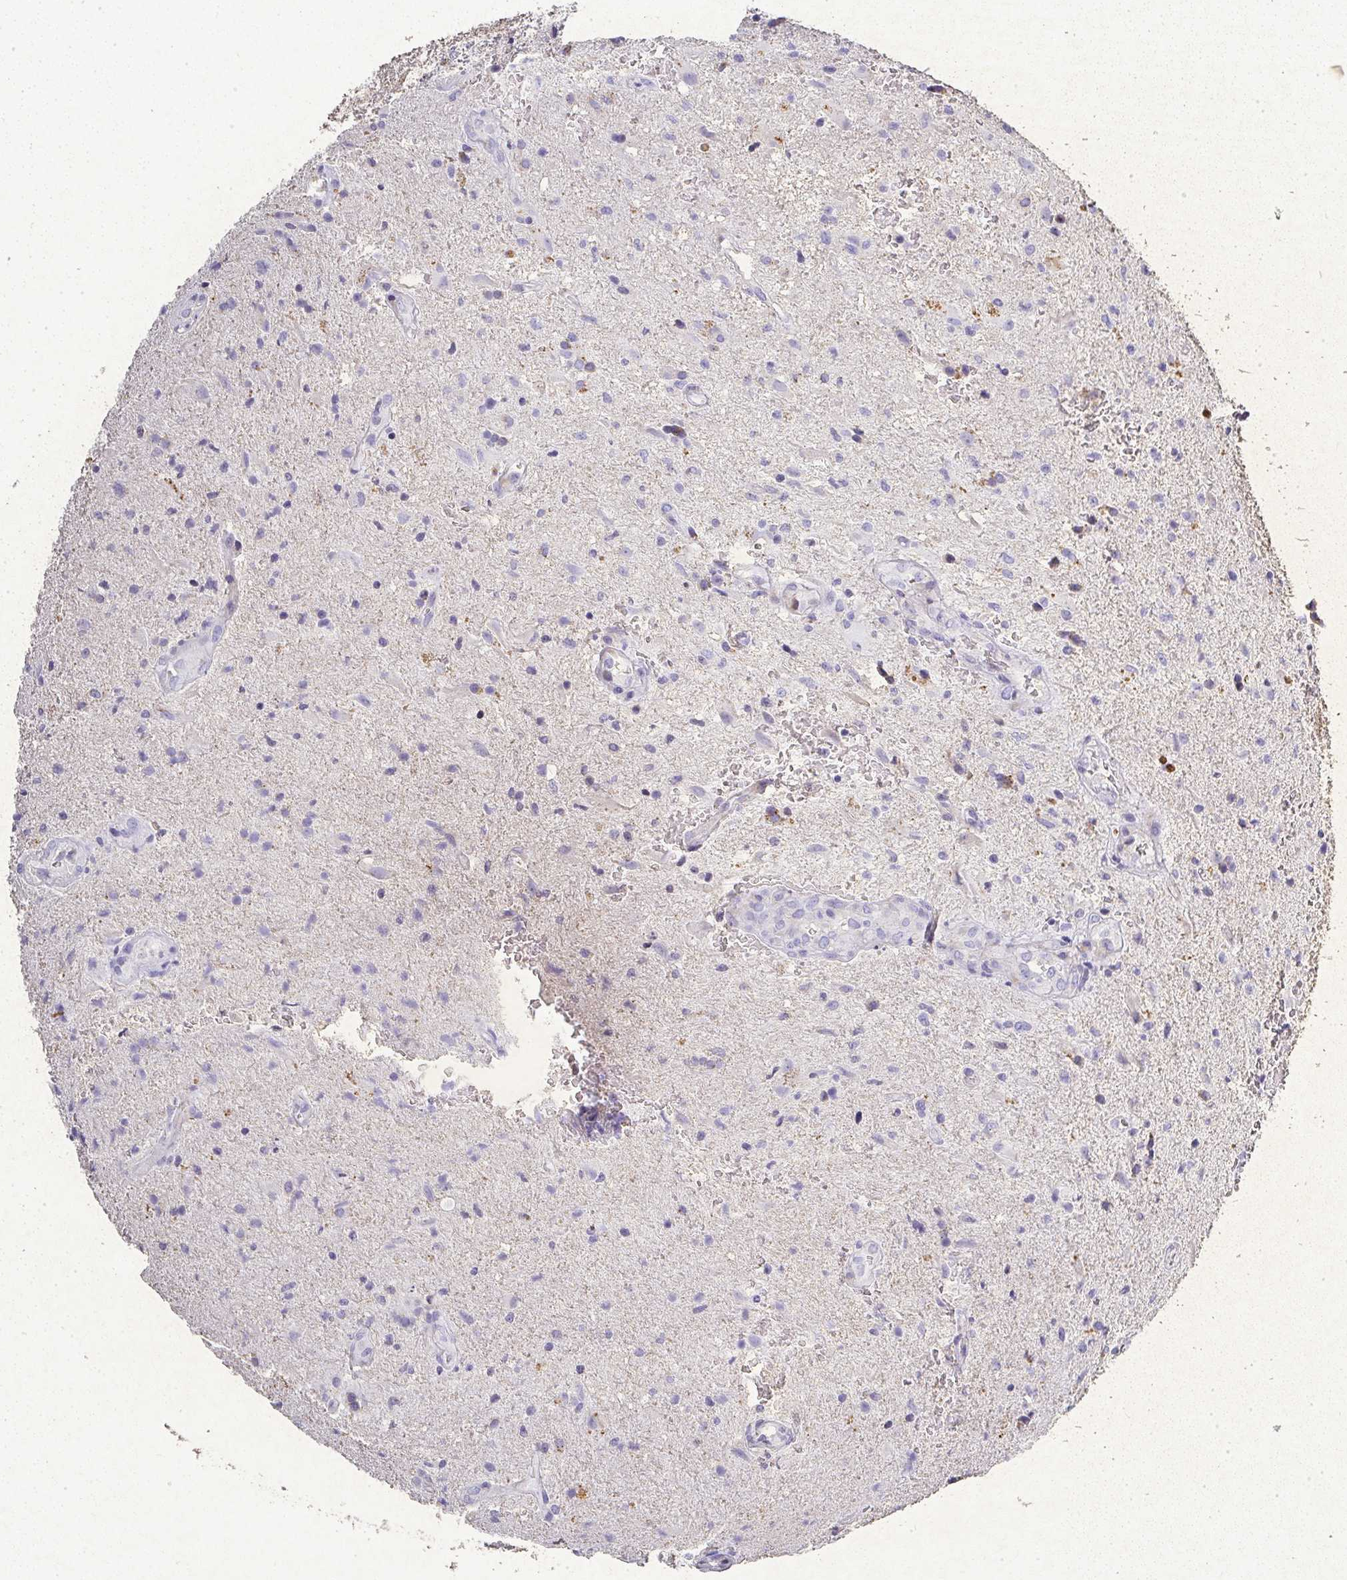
{"staining": {"intensity": "negative", "quantity": "none", "location": "none"}, "tissue": "glioma", "cell_type": "Tumor cells", "image_type": "cancer", "snomed": [{"axis": "morphology", "description": "Glioma, malignant, High grade"}, {"axis": "topography", "description": "Brain"}], "caption": "Micrograph shows no protein positivity in tumor cells of glioma tissue.", "gene": "RPS2", "patient": {"sex": "male", "age": 67}}